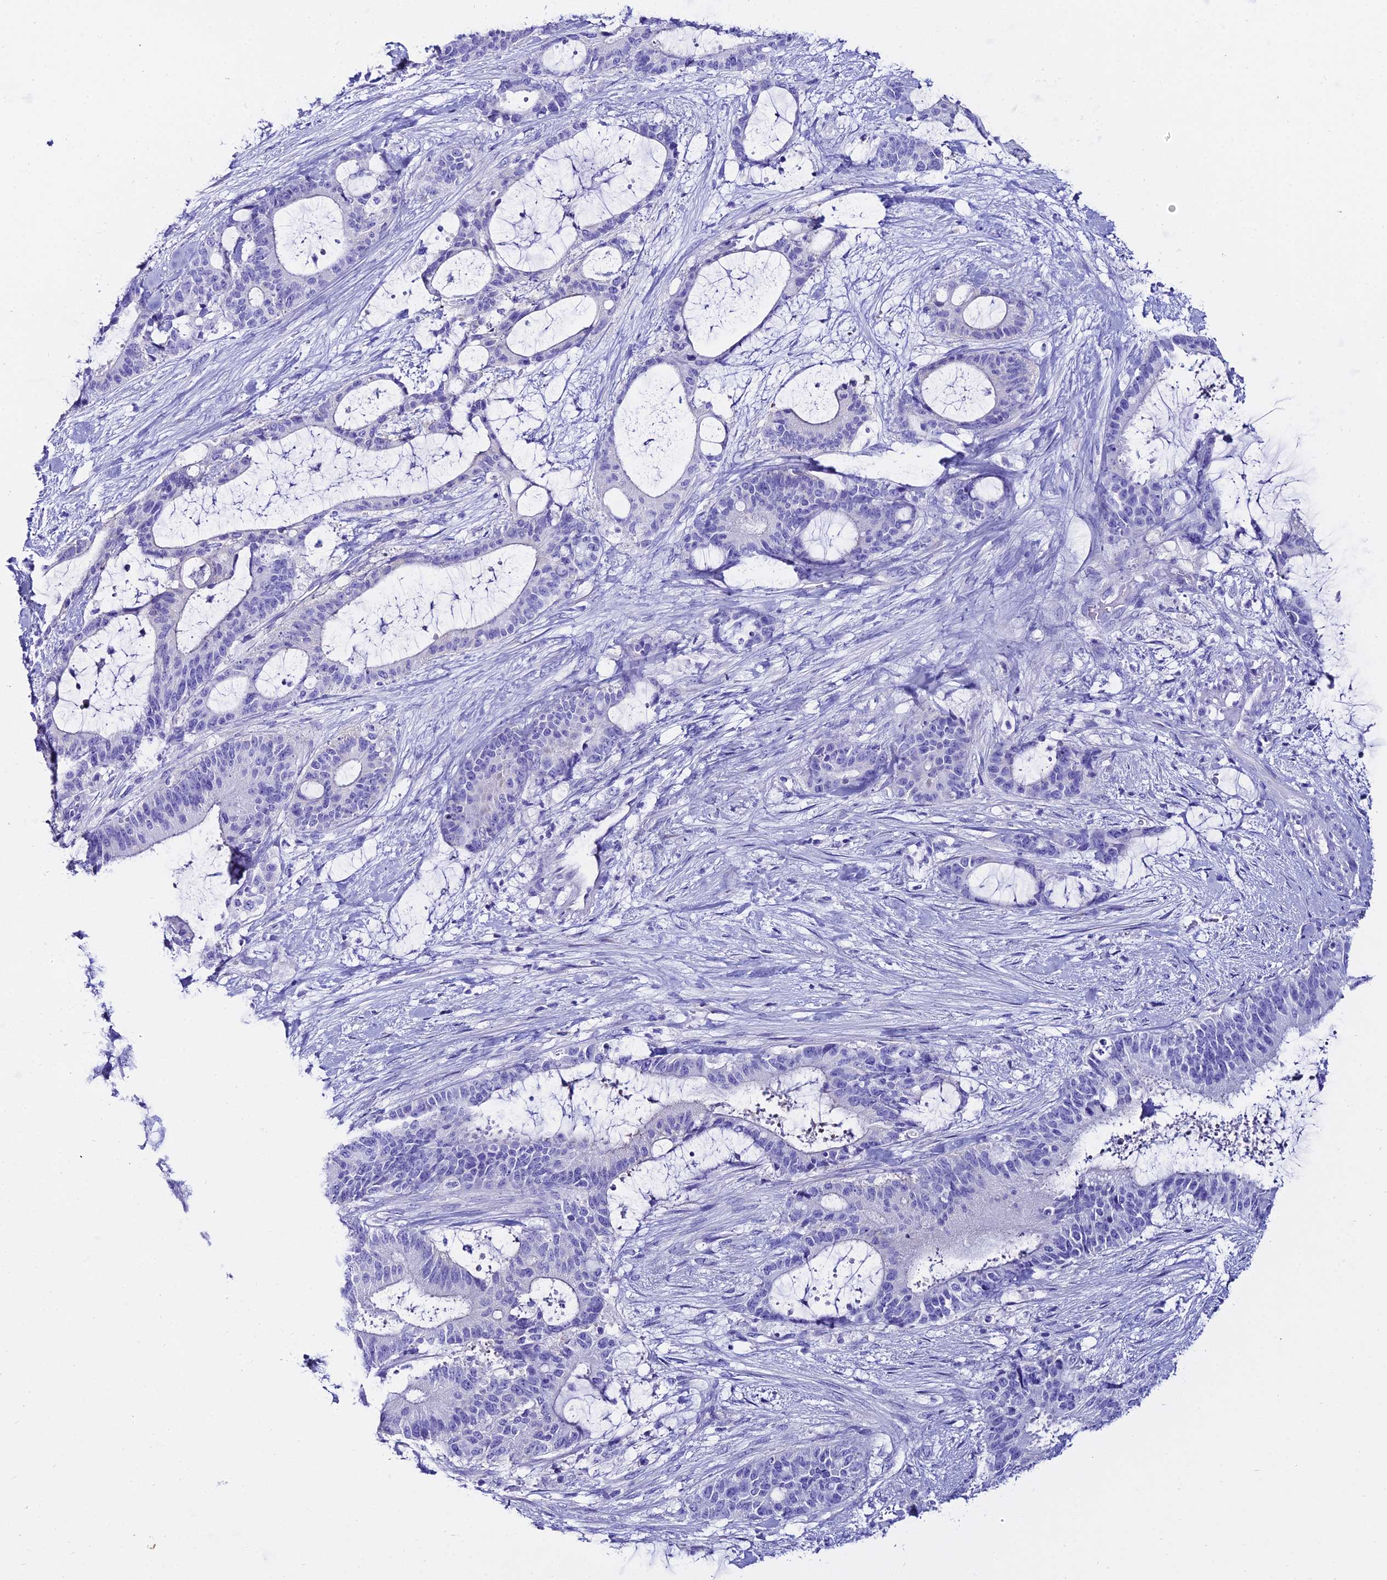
{"staining": {"intensity": "negative", "quantity": "none", "location": "none"}, "tissue": "liver cancer", "cell_type": "Tumor cells", "image_type": "cancer", "snomed": [{"axis": "morphology", "description": "Normal tissue, NOS"}, {"axis": "morphology", "description": "Cholangiocarcinoma"}, {"axis": "topography", "description": "Liver"}, {"axis": "topography", "description": "Peripheral nerve tissue"}], "caption": "DAB (3,3'-diaminobenzidine) immunohistochemical staining of liver cholangiocarcinoma reveals no significant expression in tumor cells.", "gene": "OR4D5", "patient": {"sex": "female", "age": 73}}